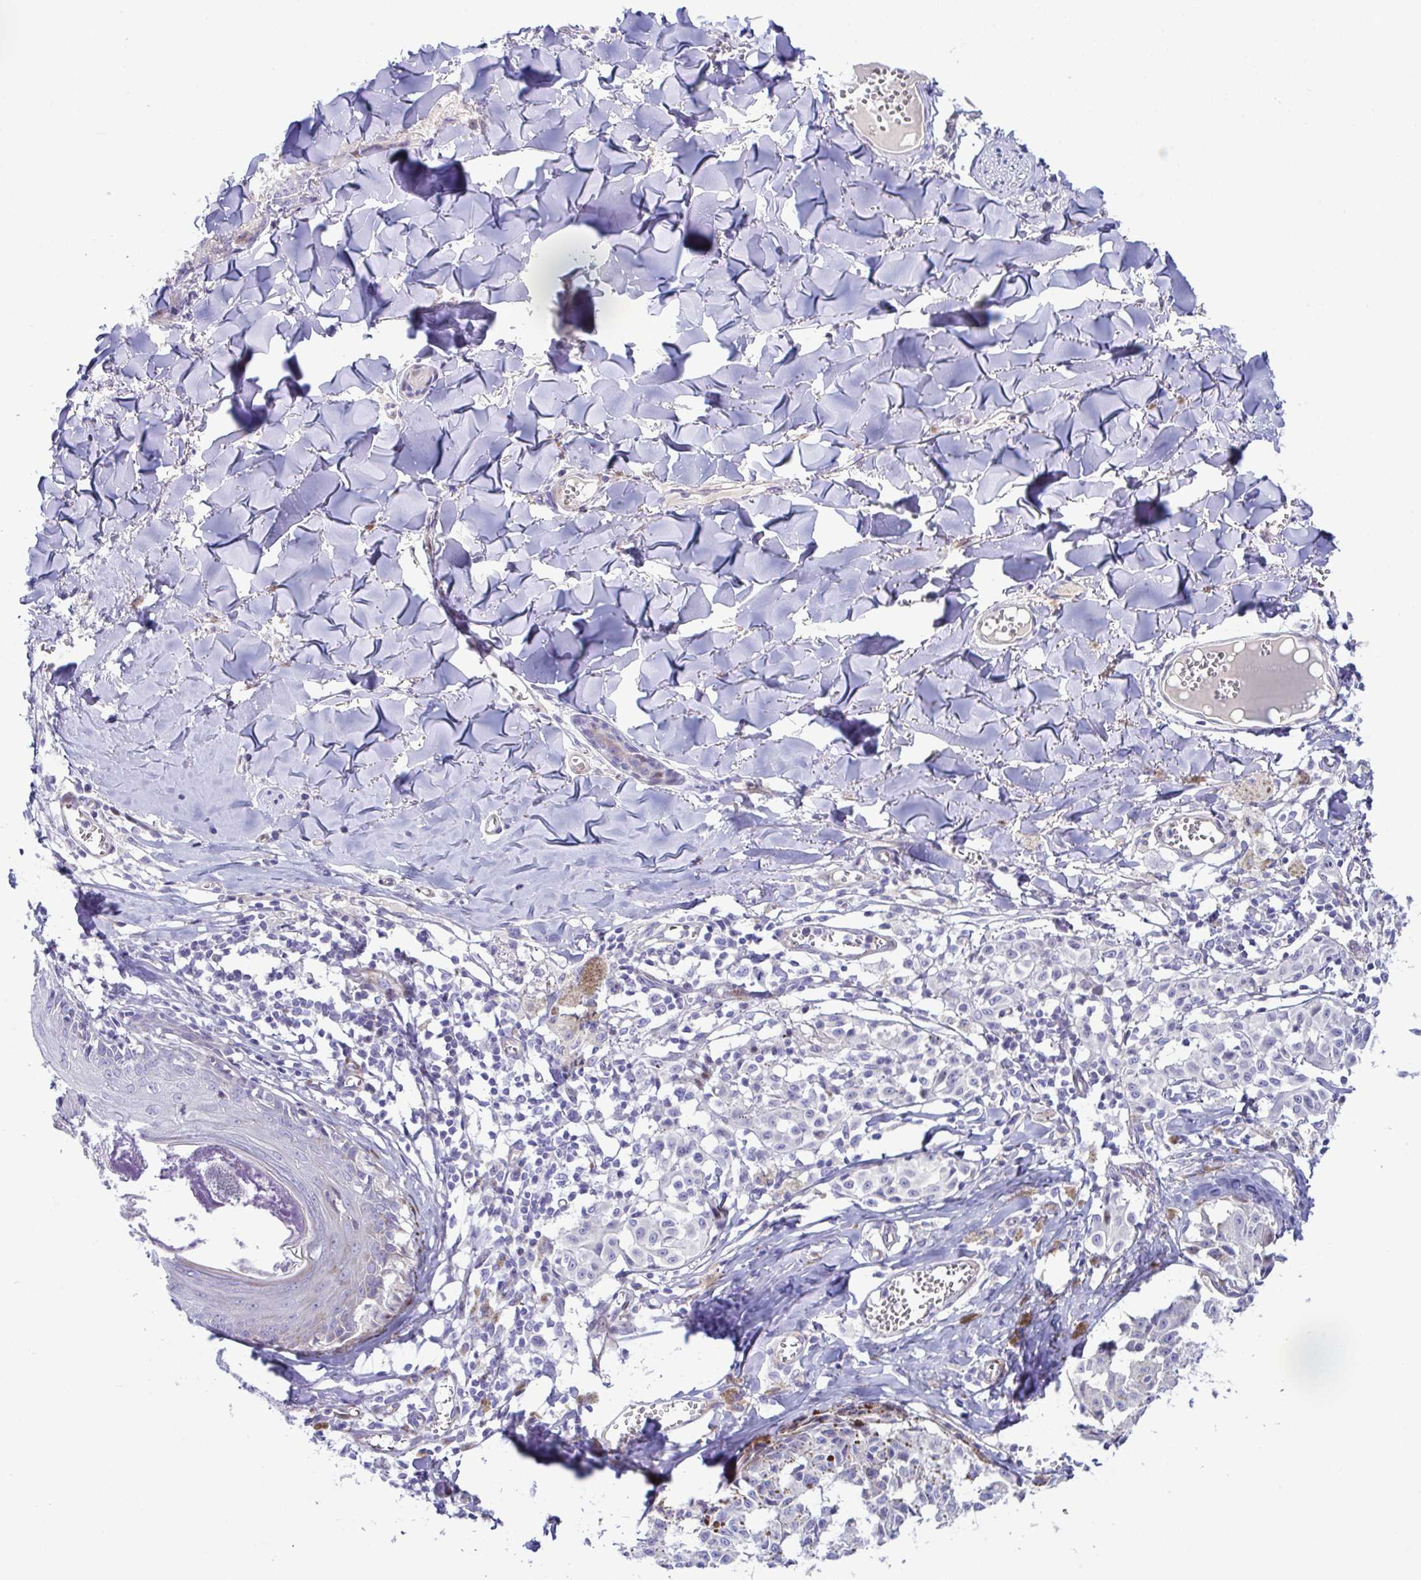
{"staining": {"intensity": "negative", "quantity": "none", "location": "none"}, "tissue": "melanoma", "cell_type": "Tumor cells", "image_type": "cancer", "snomed": [{"axis": "morphology", "description": "Malignant melanoma, NOS"}, {"axis": "topography", "description": "Skin"}], "caption": "This is an immunohistochemistry histopathology image of melanoma. There is no positivity in tumor cells.", "gene": "ZNF713", "patient": {"sex": "female", "age": 43}}